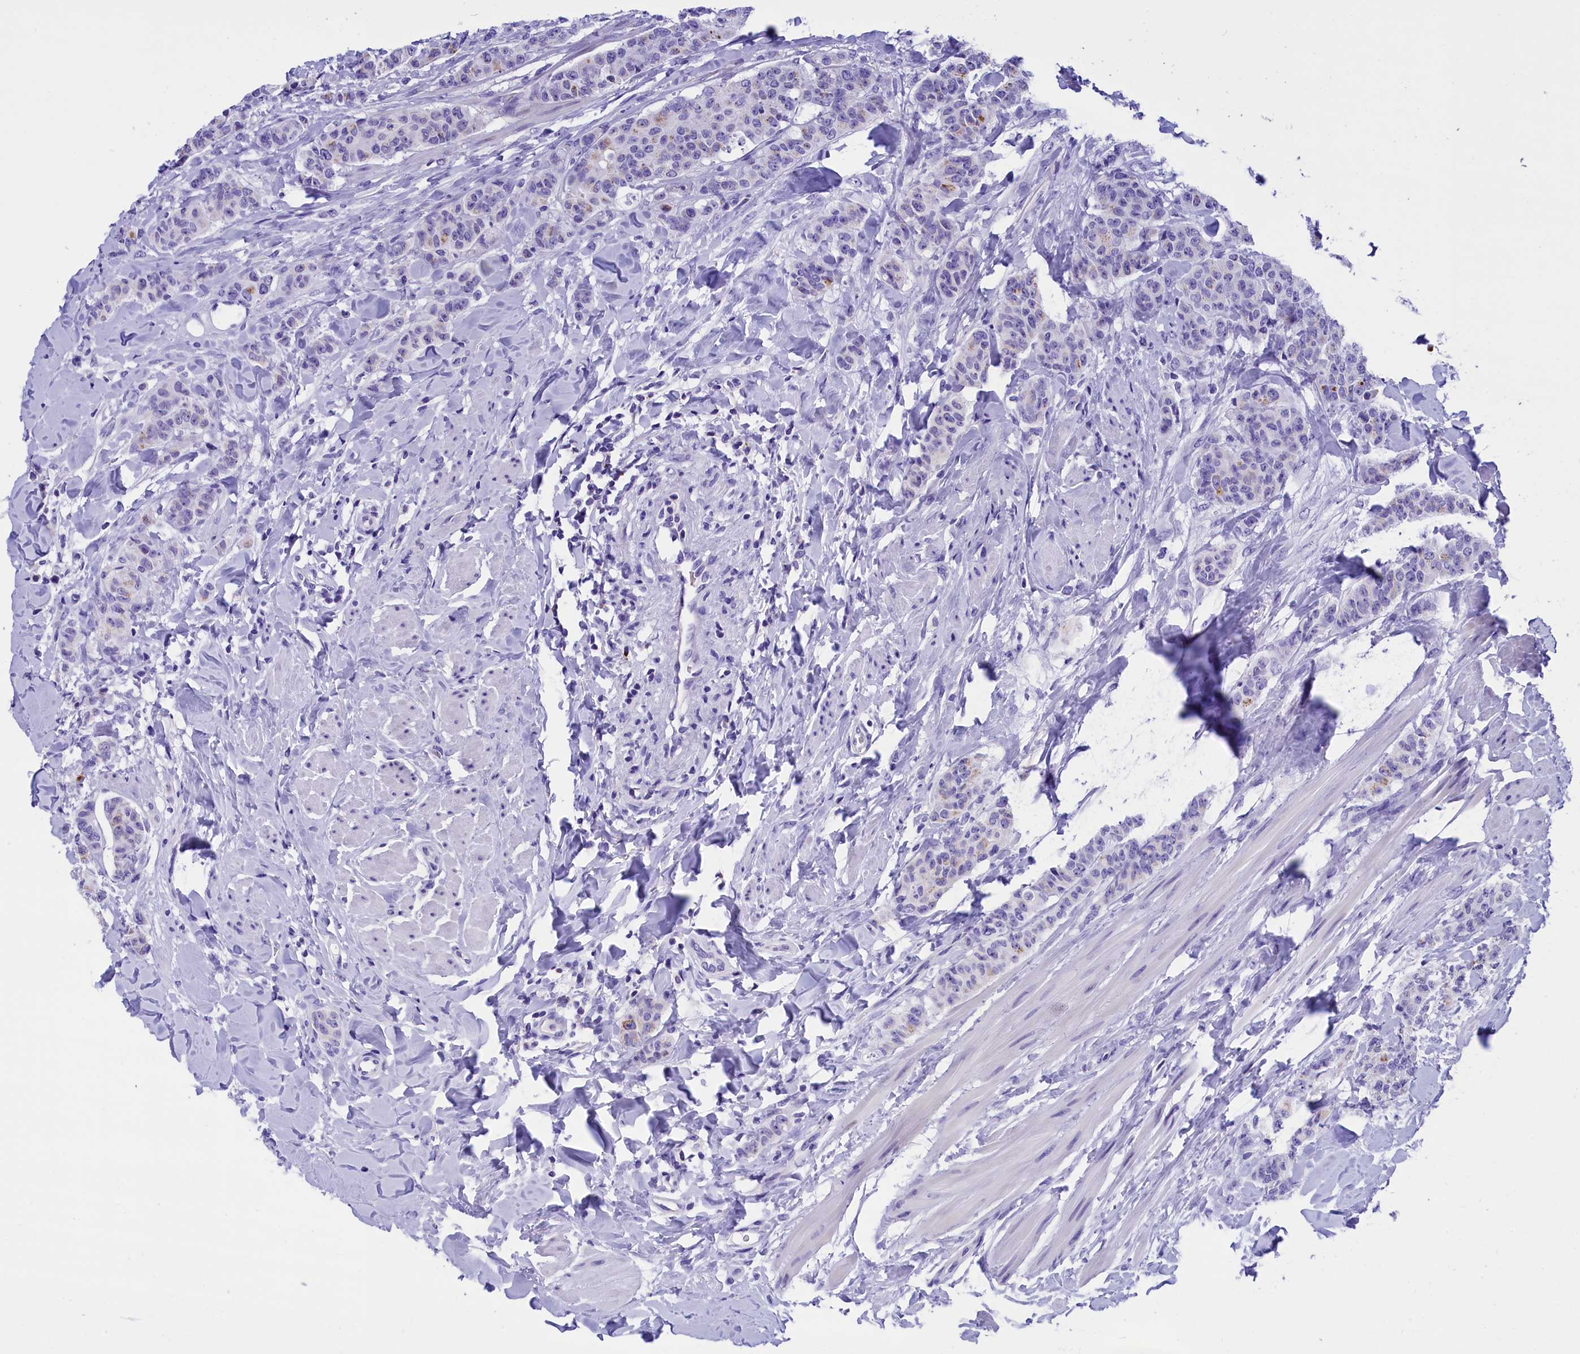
{"staining": {"intensity": "negative", "quantity": "none", "location": "none"}, "tissue": "breast cancer", "cell_type": "Tumor cells", "image_type": "cancer", "snomed": [{"axis": "morphology", "description": "Duct carcinoma"}, {"axis": "topography", "description": "Breast"}], "caption": "Tumor cells are negative for protein expression in human breast cancer. (DAB IHC visualized using brightfield microscopy, high magnification).", "gene": "ABAT", "patient": {"sex": "female", "age": 40}}